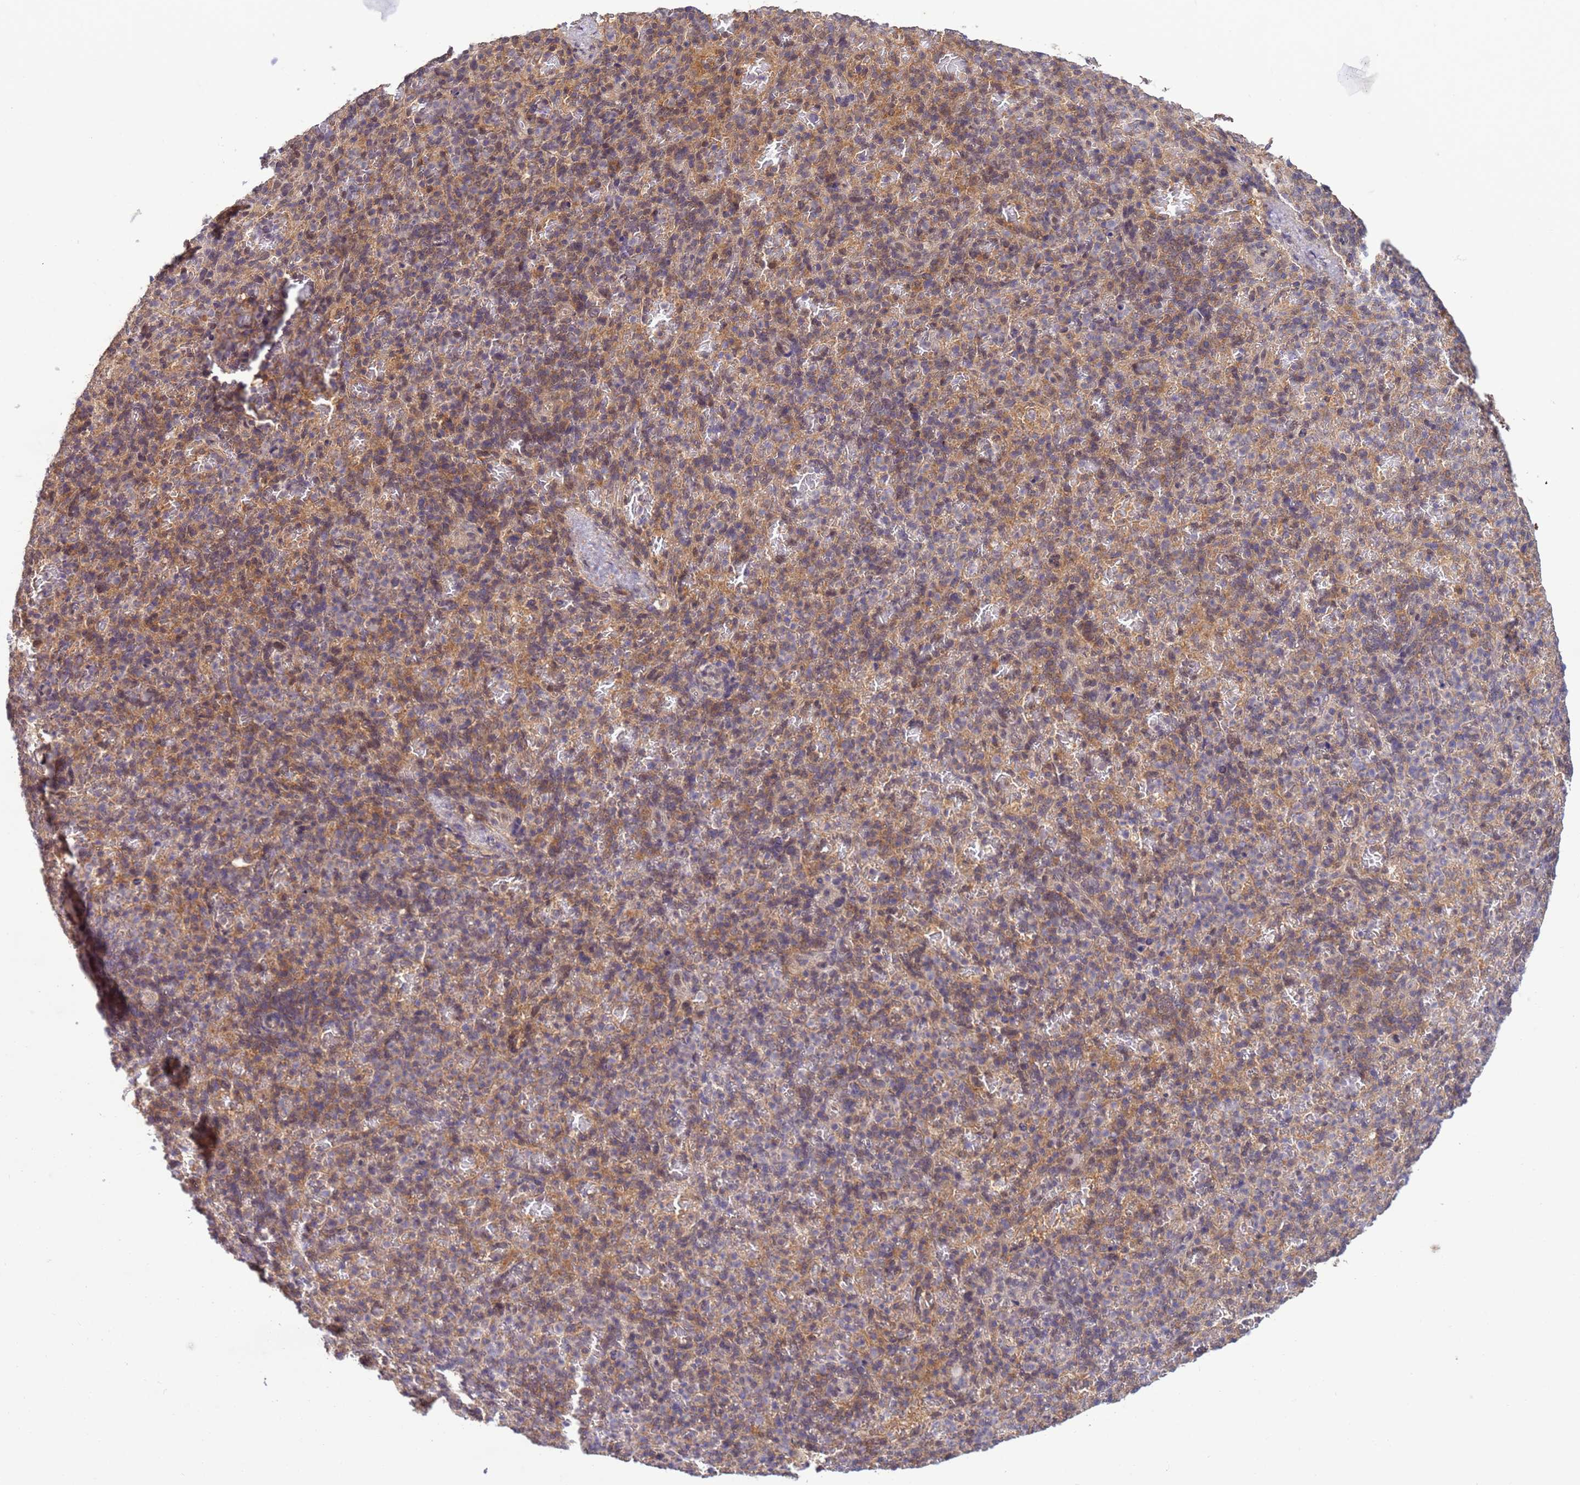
{"staining": {"intensity": "moderate", "quantity": "25%-75%", "location": "cytoplasmic/membranous,nuclear"}, "tissue": "spleen", "cell_type": "Cells in red pulp", "image_type": "normal", "snomed": [{"axis": "morphology", "description": "Normal tissue, NOS"}, {"axis": "topography", "description": "Spleen"}], "caption": "Moderate cytoplasmic/membranous,nuclear positivity is present in approximately 25%-75% of cells in red pulp in normal spleen.", "gene": "NPEPPS", "patient": {"sex": "female", "age": 74}}